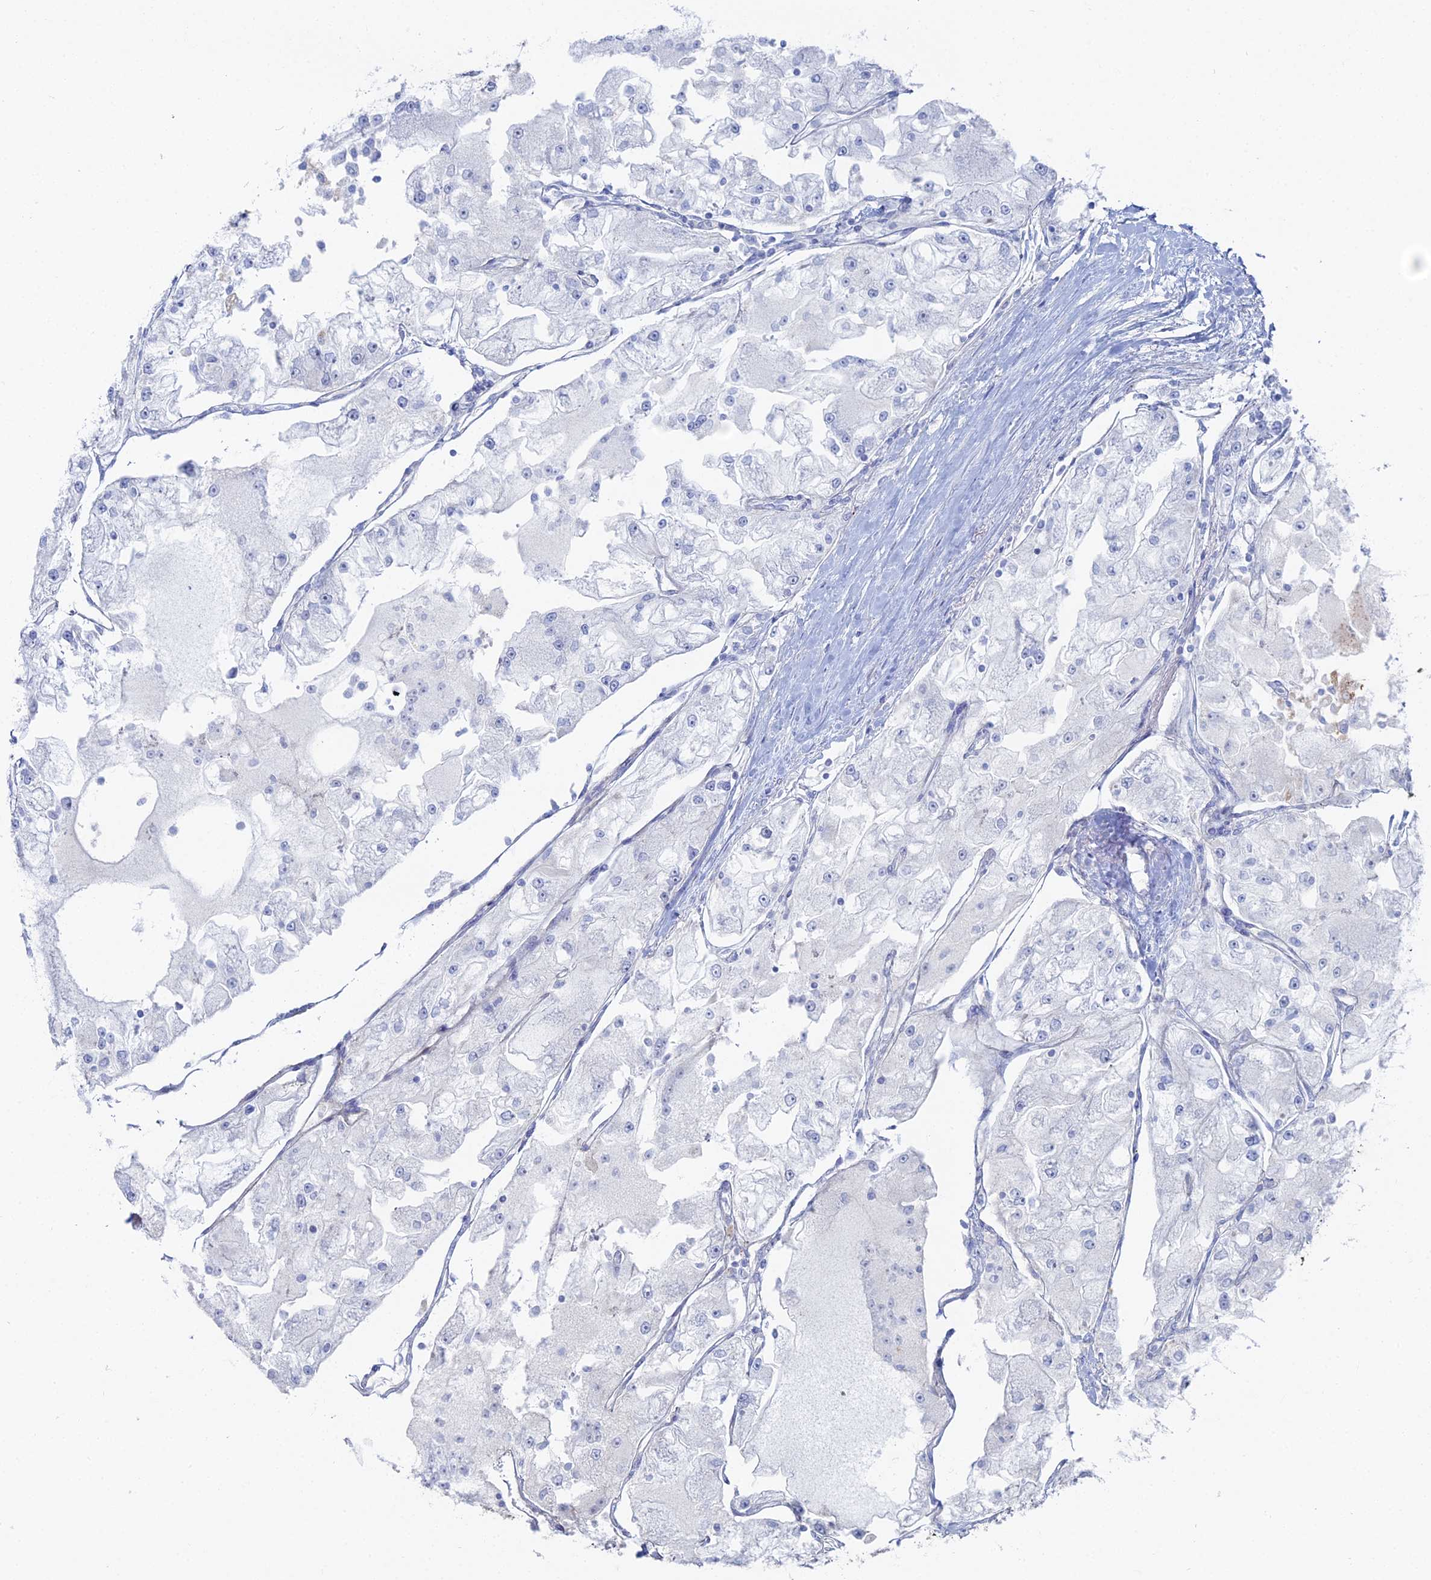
{"staining": {"intensity": "negative", "quantity": "none", "location": "none"}, "tissue": "renal cancer", "cell_type": "Tumor cells", "image_type": "cancer", "snomed": [{"axis": "morphology", "description": "Adenocarcinoma, NOS"}, {"axis": "topography", "description": "Kidney"}], "caption": "This is an IHC image of renal cancer. There is no positivity in tumor cells.", "gene": "DHX34", "patient": {"sex": "female", "age": 72}}